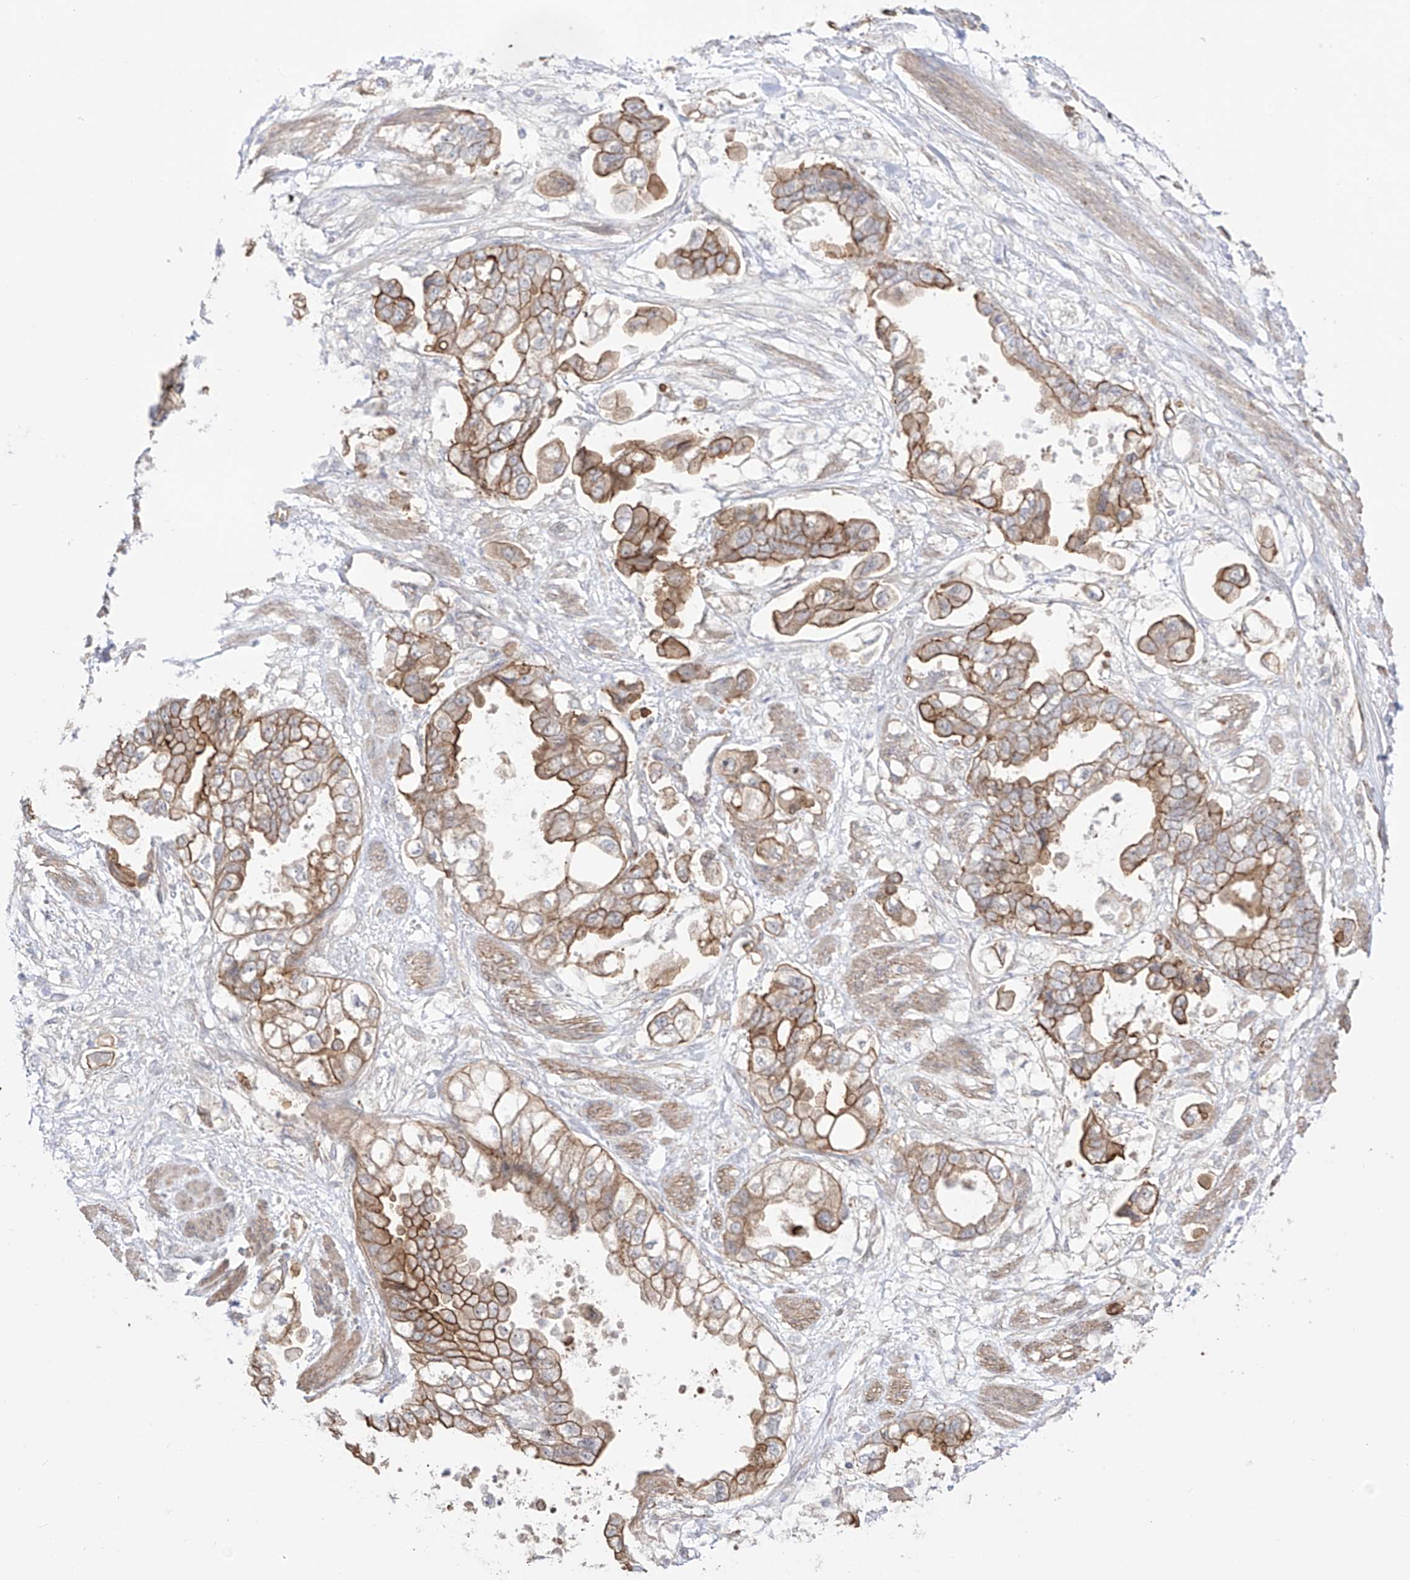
{"staining": {"intensity": "moderate", "quantity": ">75%", "location": "cytoplasmic/membranous"}, "tissue": "stomach cancer", "cell_type": "Tumor cells", "image_type": "cancer", "snomed": [{"axis": "morphology", "description": "Adenocarcinoma, NOS"}, {"axis": "topography", "description": "Stomach"}], "caption": "Stomach cancer stained with IHC reveals moderate cytoplasmic/membranous expression in about >75% of tumor cells.", "gene": "ZNF180", "patient": {"sex": "male", "age": 62}}